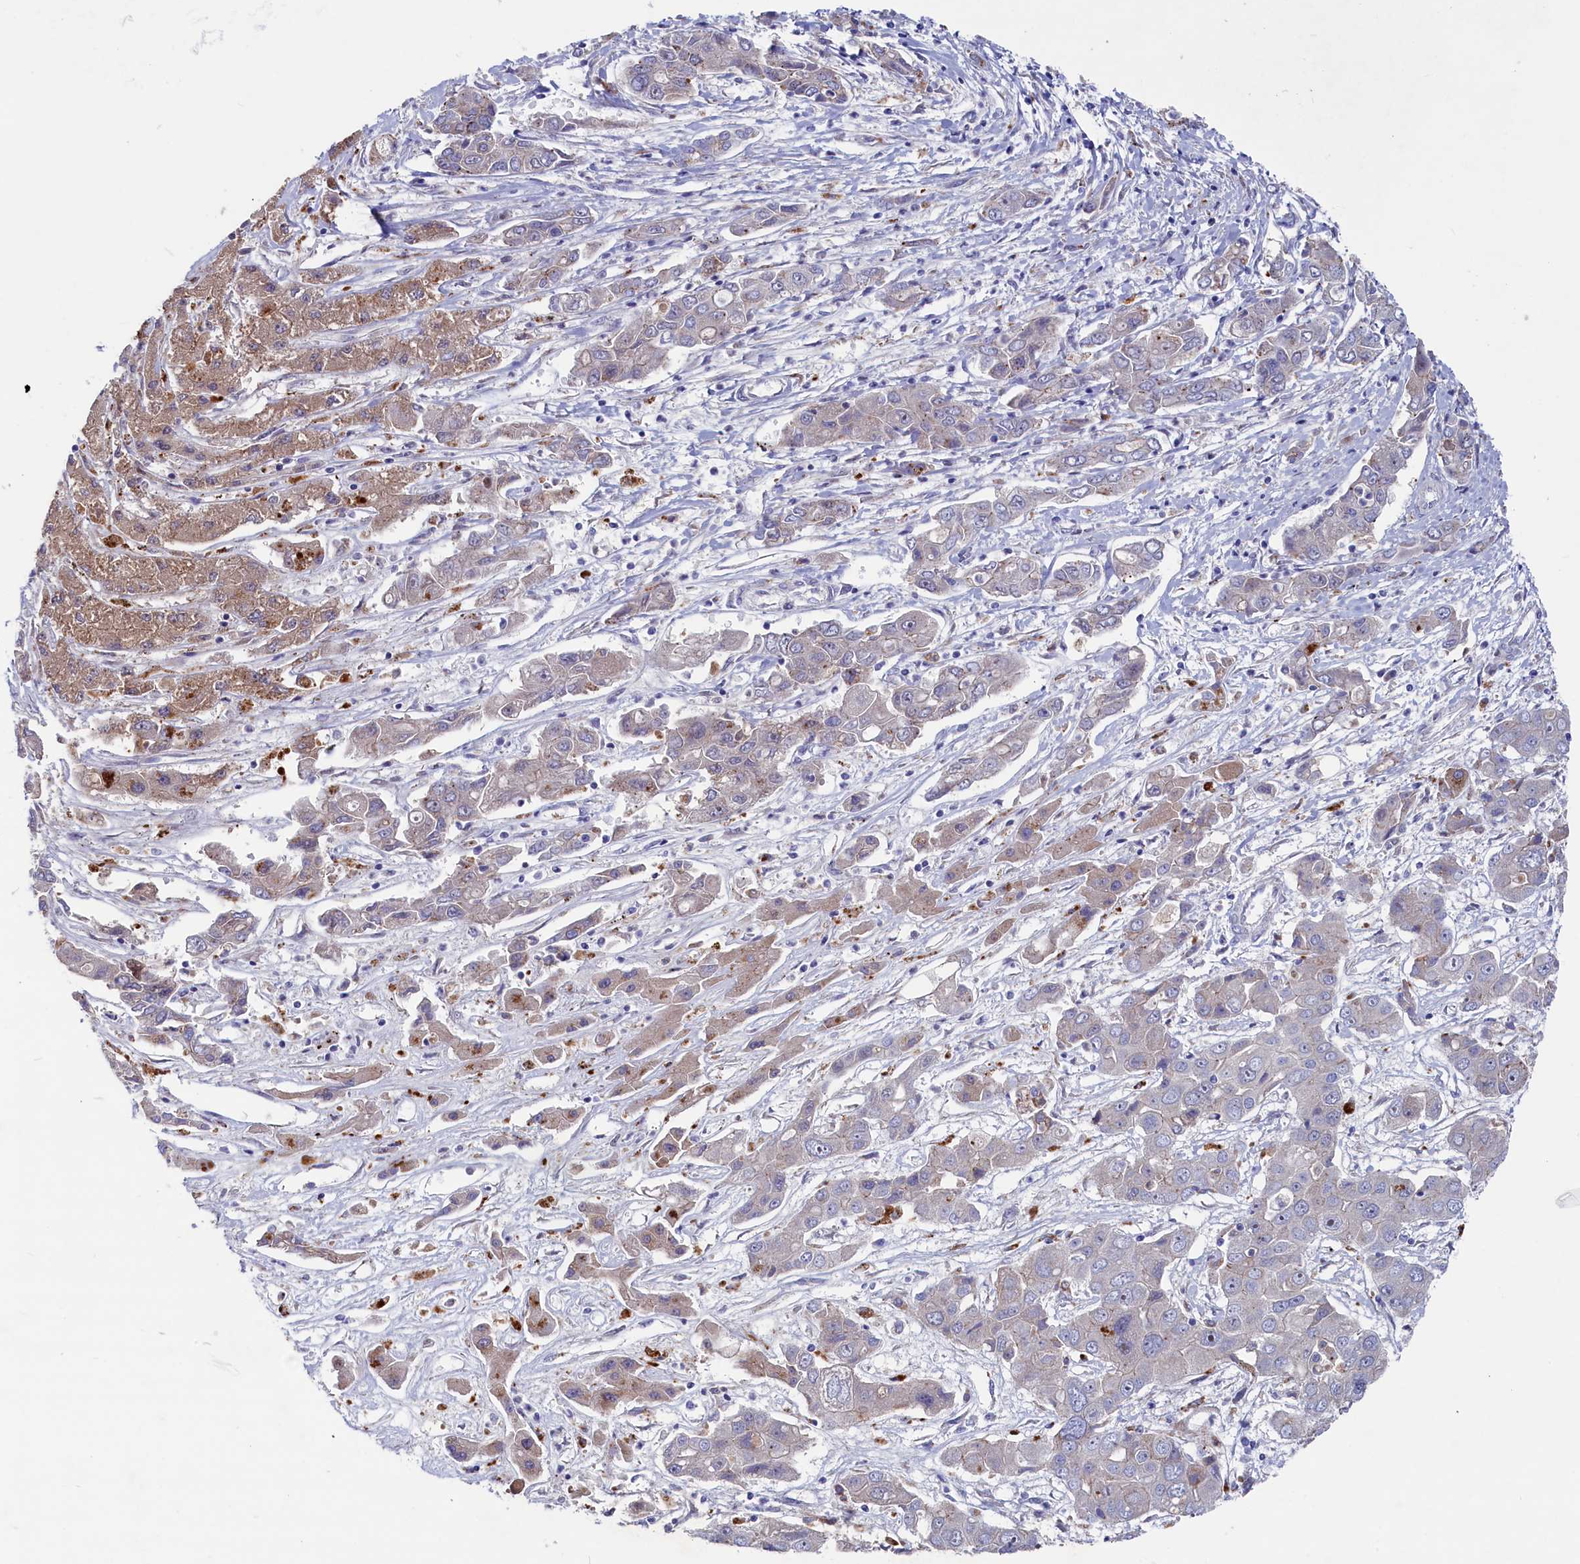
{"staining": {"intensity": "weak", "quantity": "<25%", "location": "cytoplasmic/membranous"}, "tissue": "liver cancer", "cell_type": "Tumor cells", "image_type": "cancer", "snomed": [{"axis": "morphology", "description": "Cholangiocarcinoma"}, {"axis": "topography", "description": "Liver"}], "caption": "Immunohistochemical staining of human liver cancer (cholangiocarcinoma) exhibits no significant positivity in tumor cells.", "gene": "NUDT7", "patient": {"sex": "male", "age": 67}}